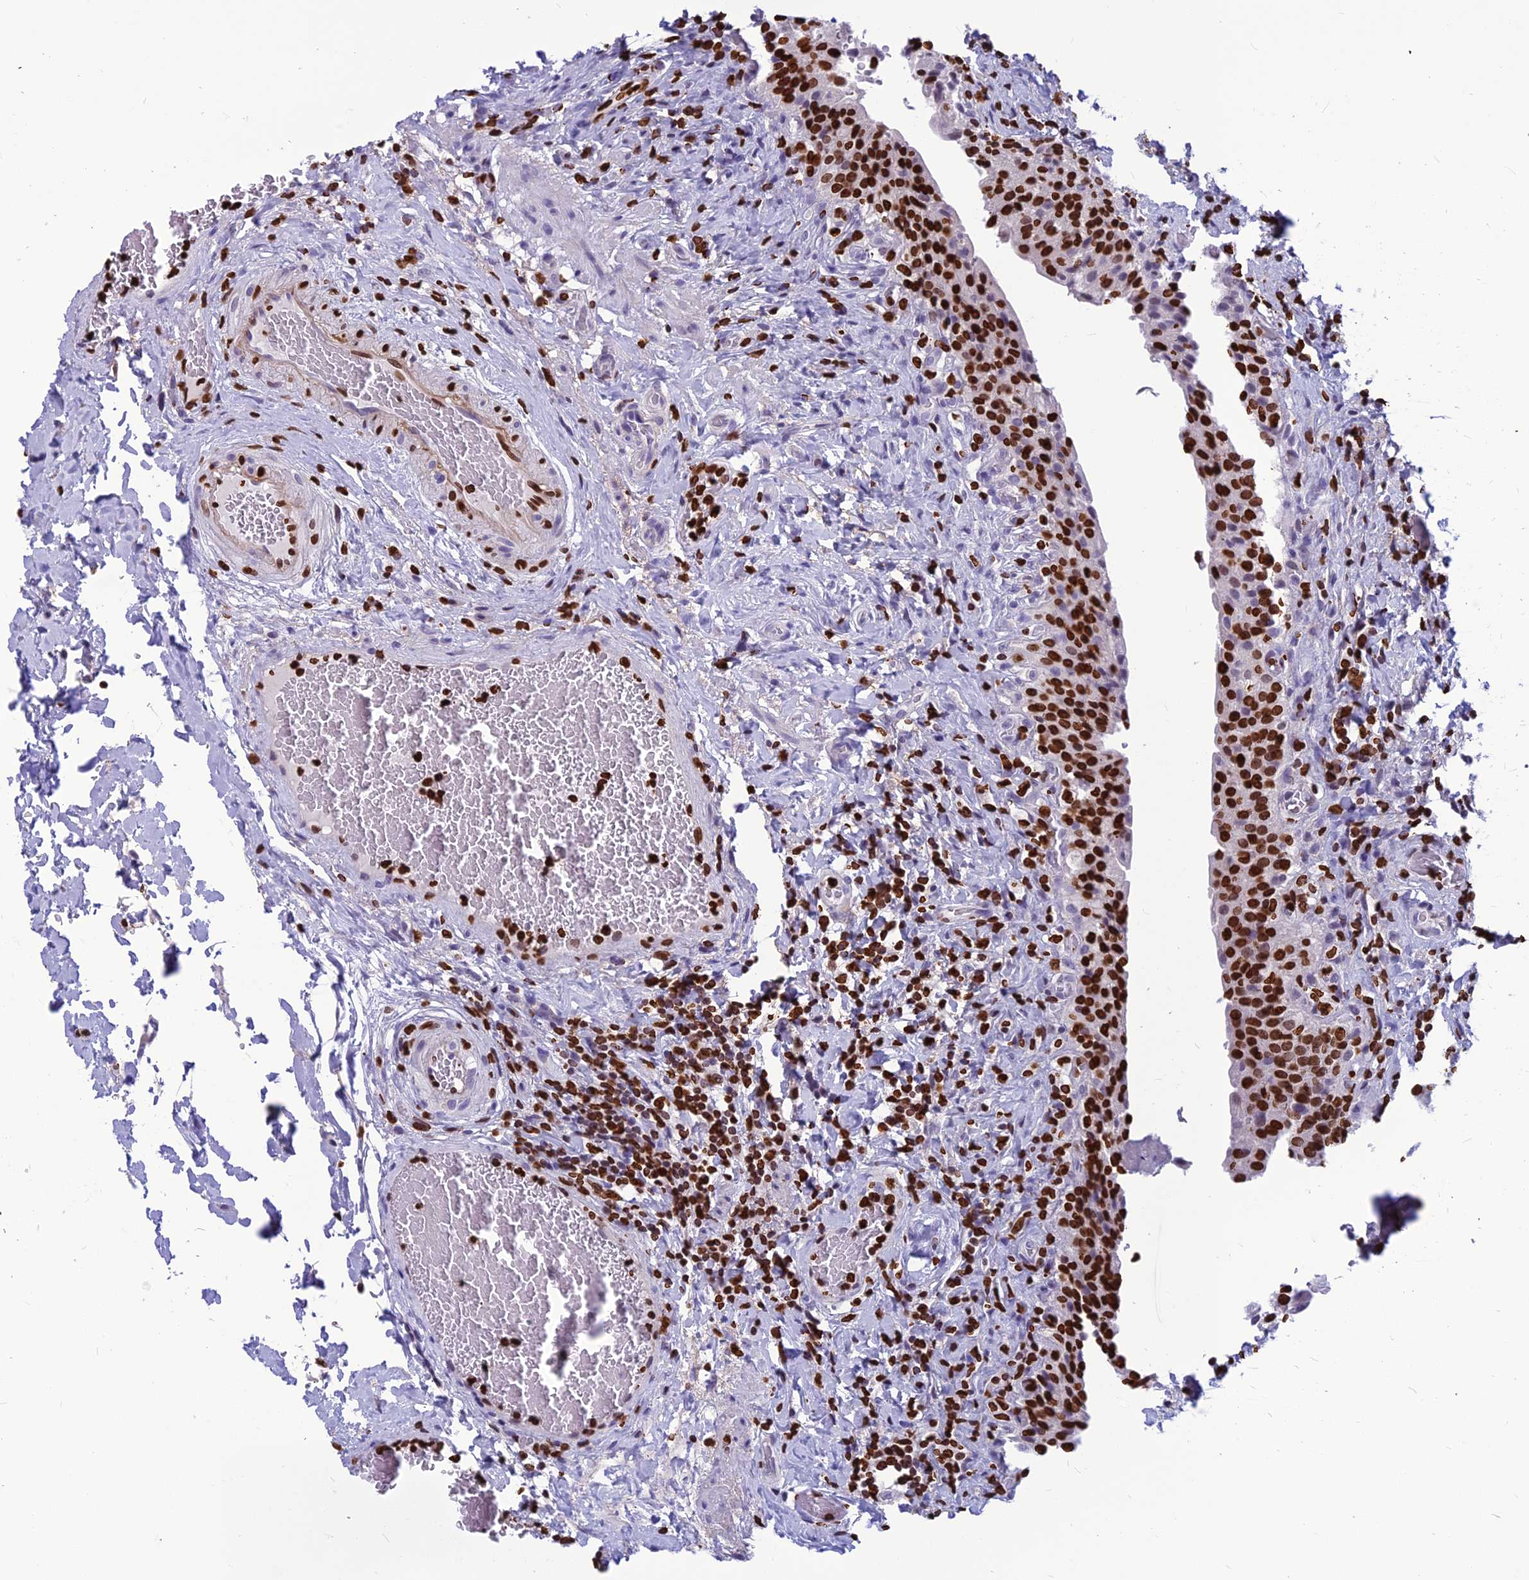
{"staining": {"intensity": "strong", "quantity": ">75%", "location": "nuclear"}, "tissue": "urinary bladder", "cell_type": "Urothelial cells", "image_type": "normal", "snomed": [{"axis": "morphology", "description": "Normal tissue, NOS"}, {"axis": "morphology", "description": "Inflammation, NOS"}, {"axis": "topography", "description": "Urinary bladder"}], "caption": "Benign urinary bladder demonstrates strong nuclear positivity in approximately >75% of urothelial cells, visualized by immunohistochemistry.", "gene": "AKAP17A", "patient": {"sex": "male", "age": 64}}